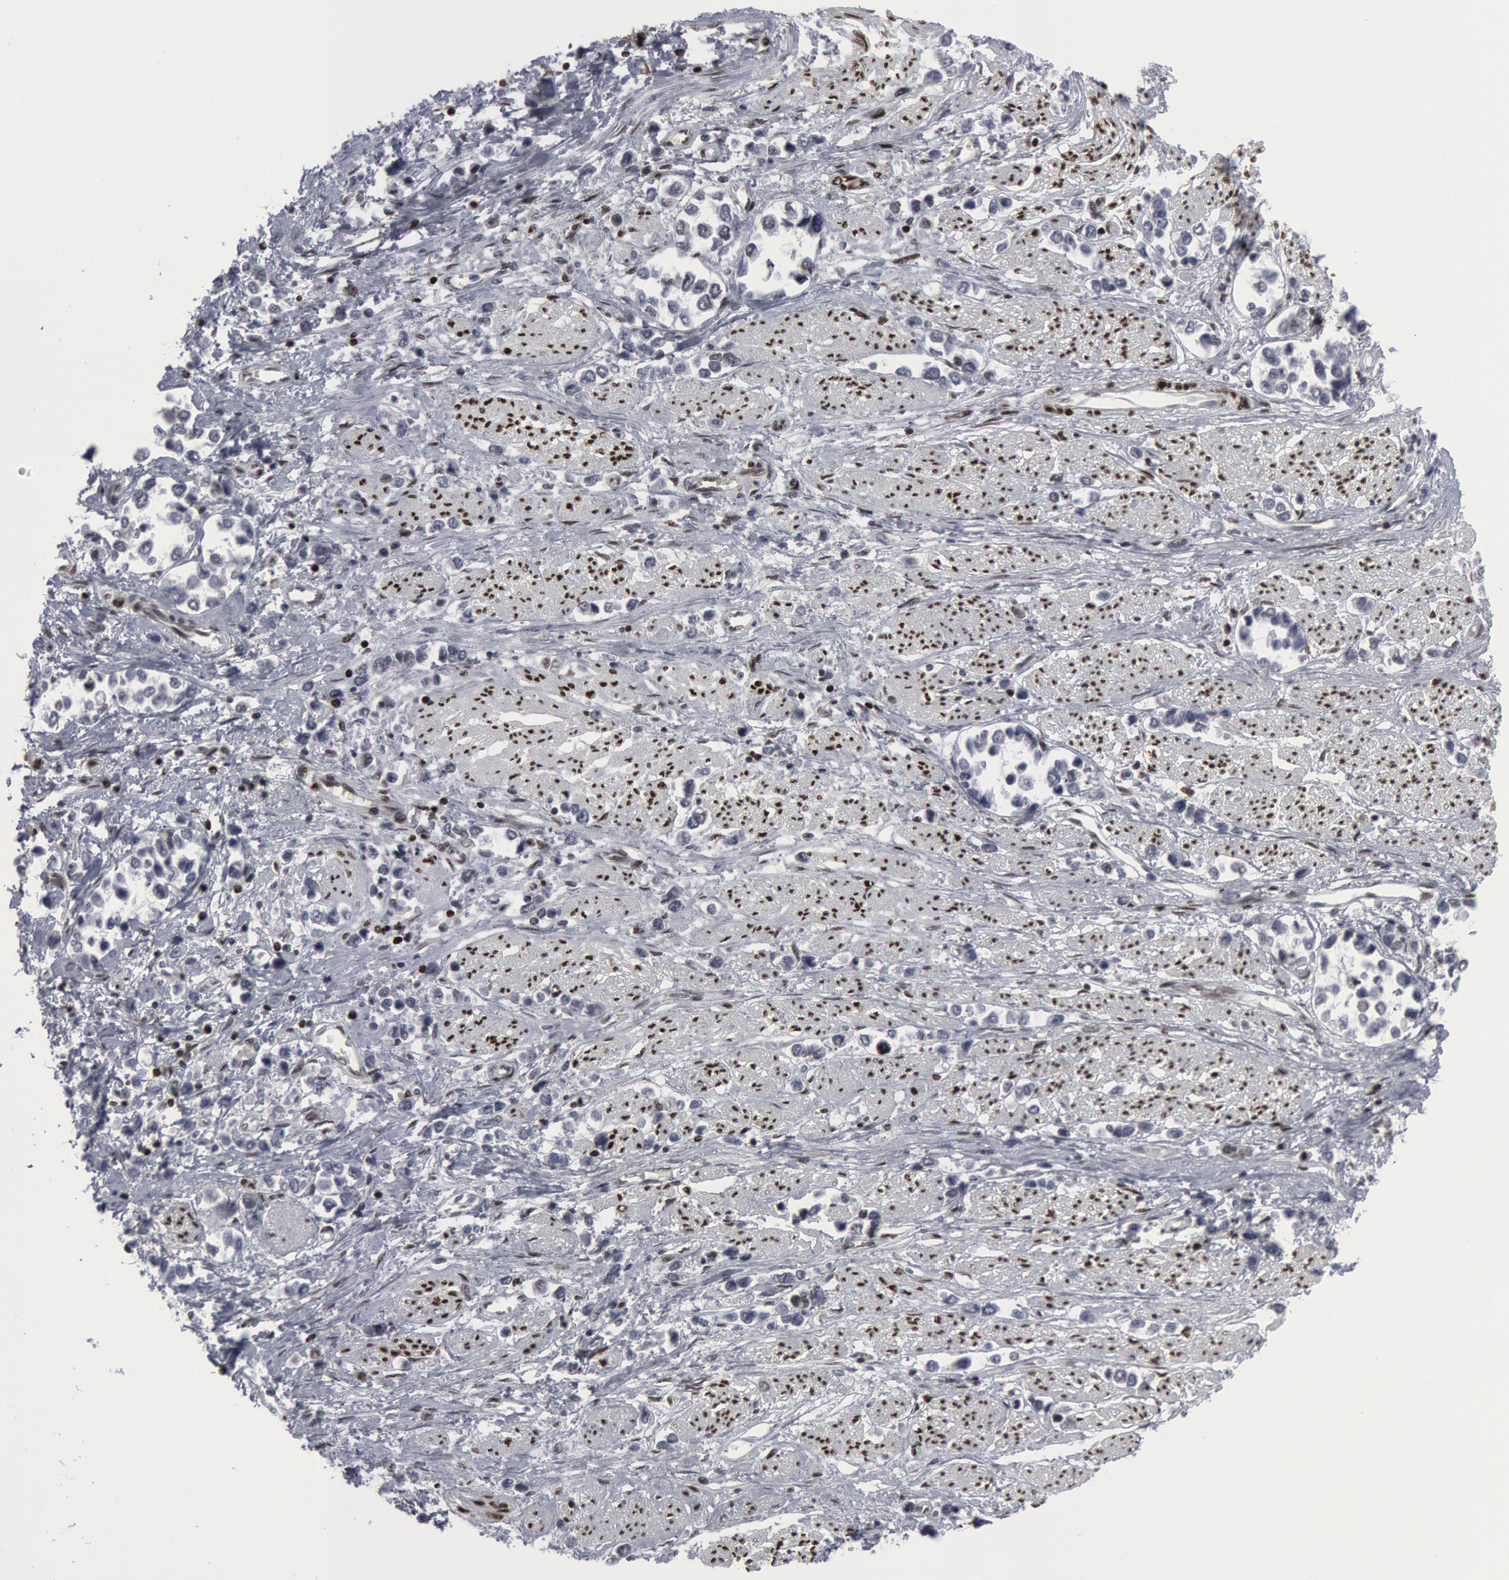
{"staining": {"intensity": "negative", "quantity": "none", "location": "none"}, "tissue": "stomach cancer", "cell_type": "Tumor cells", "image_type": "cancer", "snomed": [{"axis": "morphology", "description": "Adenocarcinoma, NOS"}, {"axis": "topography", "description": "Stomach, upper"}], "caption": "Immunohistochemistry histopathology image of stomach cancer stained for a protein (brown), which shows no staining in tumor cells.", "gene": "MECP2", "patient": {"sex": "male", "age": 76}}